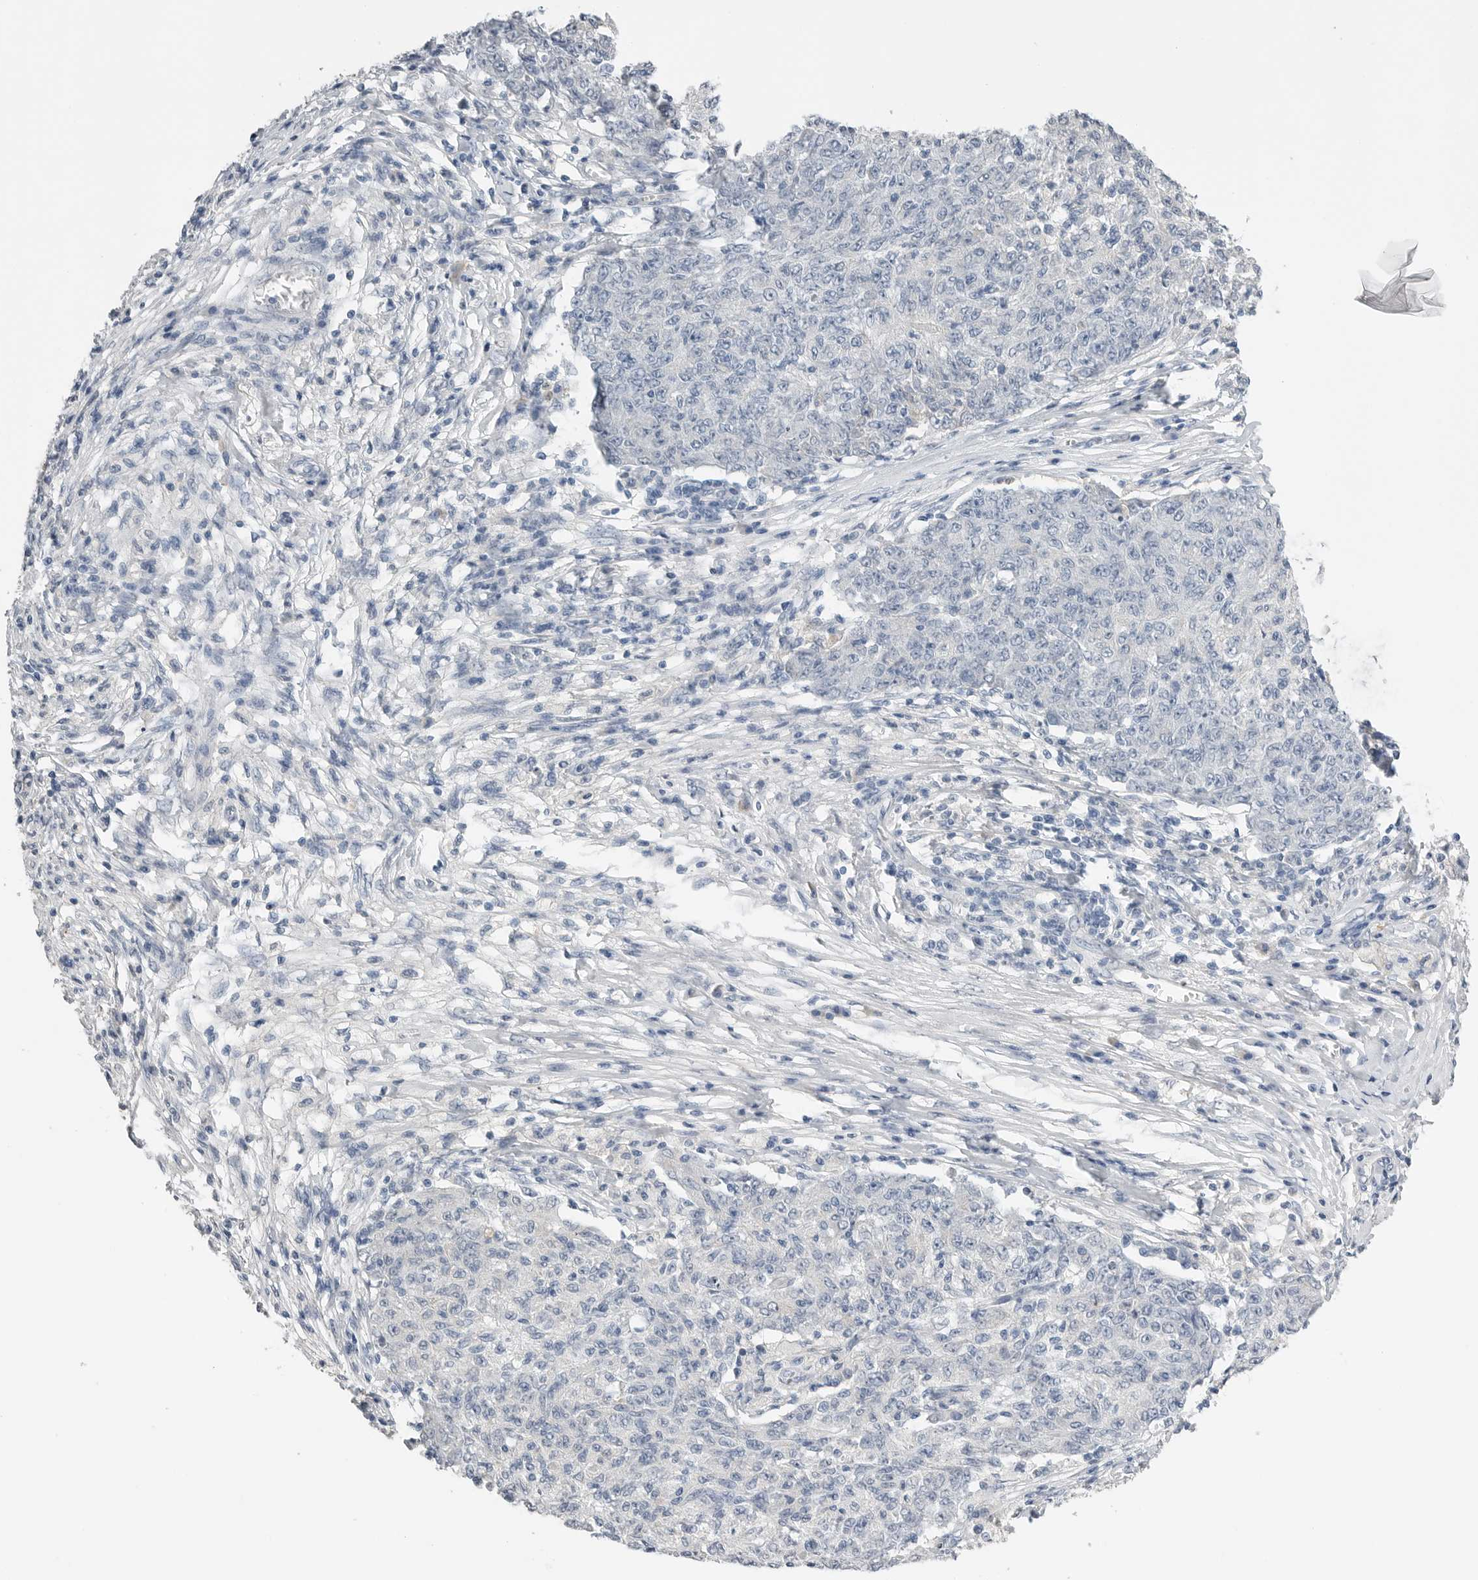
{"staining": {"intensity": "negative", "quantity": "none", "location": "none"}, "tissue": "ovarian cancer", "cell_type": "Tumor cells", "image_type": "cancer", "snomed": [{"axis": "morphology", "description": "Carcinoma, endometroid"}, {"axis": "topography", "description": "Ovary"}], "caption": "The IHC histopathology image has no significant expression in tumor cells of endometroid carcinoma (ovarian) tissue. (DAB (3,3'-diaminobenzidine) immunohistochemistry (IHC), high magnification).", "gene": "FABP6", "patient": {"sex": "female", "age": 42}}